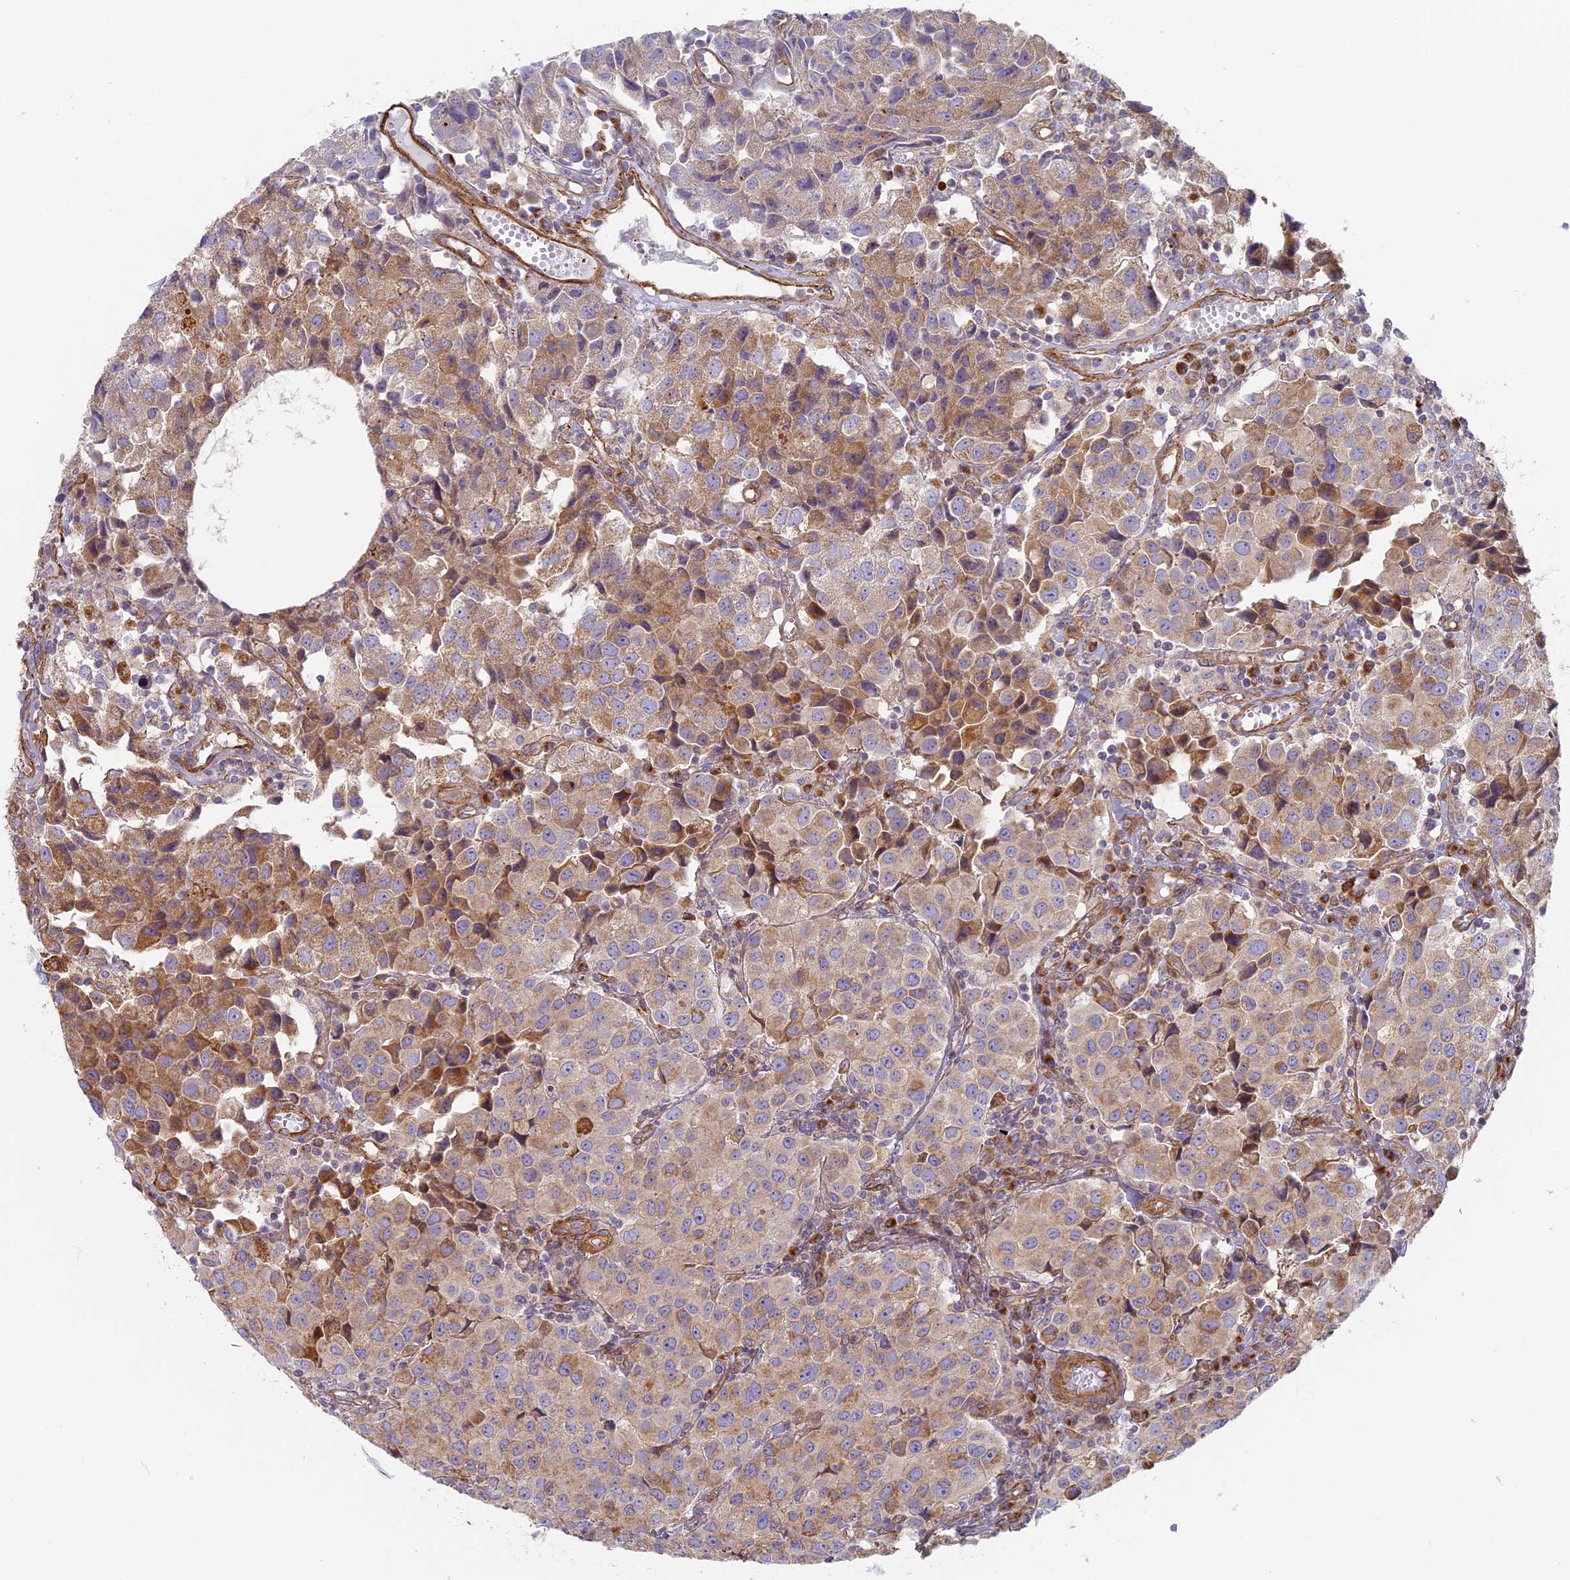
{"staining": {"intensity": "moderate", "quantity": "<25%", "location": "cytoplasmic/membranous"}, "tissue": "urothelial cancer", "cell_type": "Tumor cells", "image_type": "cancer", "snomed": [{"axis": "morphology", "description": "Urothelial carcinoma, High grade"}, {"axis": "topography", "description": "Urinary bladder"}], "caption": "High-magnification brightfield microscopy of high-grade urothelial carcinoma stained with DAB (brown) and counterstained with hematoxylin (blue). tumor cells exhibit moderate cytoplasmic/membranous staining is seen in about<25% of cells. (Stains: DAB (3,3'-diaminobenzidine) in brown, nuclei in blue, Microscopy: brightfield microscopy at high magnification).", "gene": "DDA1", "patient": {"sex": "female", "age": 75}}